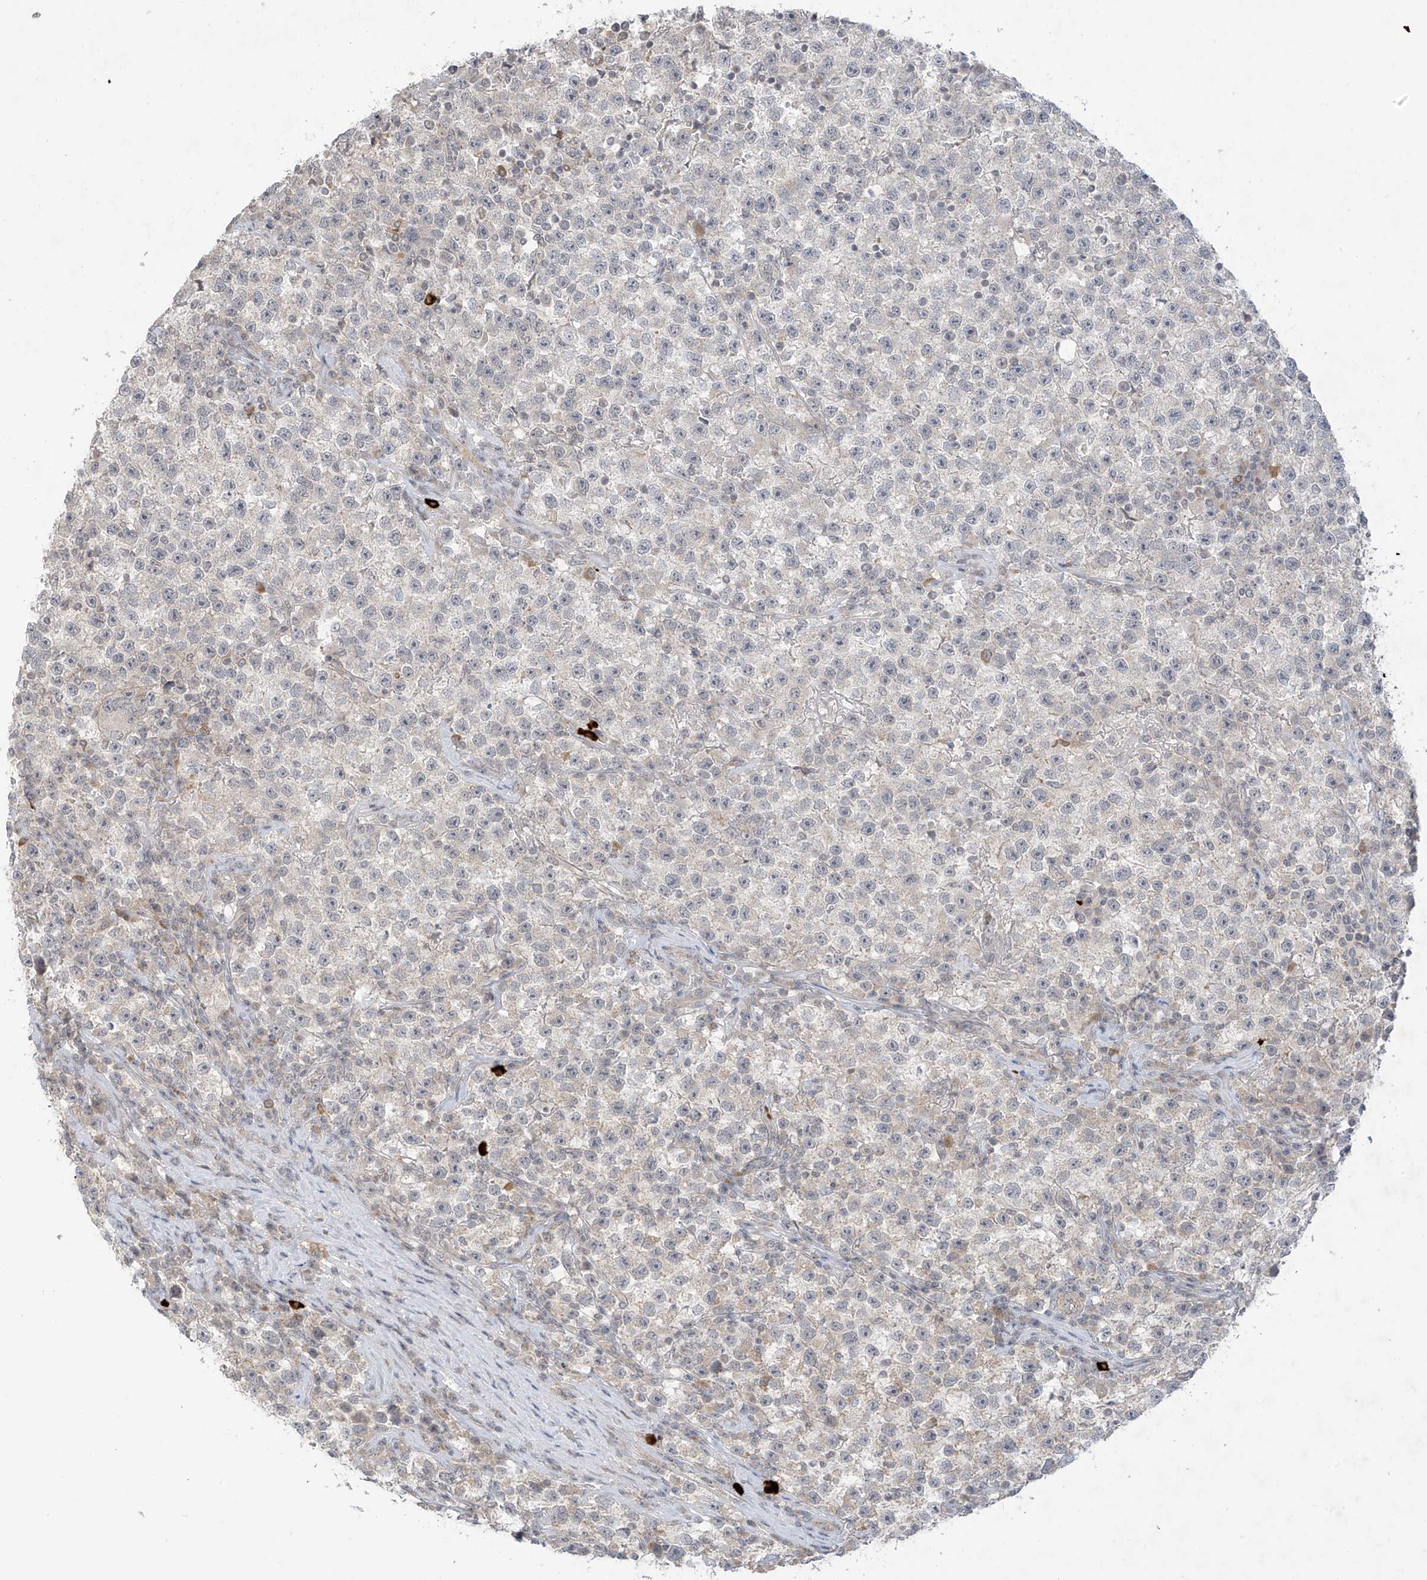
{"staining": {"intensity": "negative", "quantity": "none", "location": "none"}, "tissue": "testis cancer", "cell_type": "Tumor cells", "image_type": "cancer", "snomed": [{"axis": "morphology", "description": "Seminoma, NOS"}, {"axis": "topography", "description": "Testis"}], "caption": "High magnification brightfield microscopy of testis seminoma stained with DAB (3,3'-diaminobenzidine) (brown) and counterstained with hematoxylin (blue): tumor cells show no significant staining. The staining is performed using DAB (3,3'-diaminobenzidine) brown chromogen with nuclei counter-stained in using hematoxylin.", "gene": "DGKQ", "patient": {"sex": "male", "age": 22}}